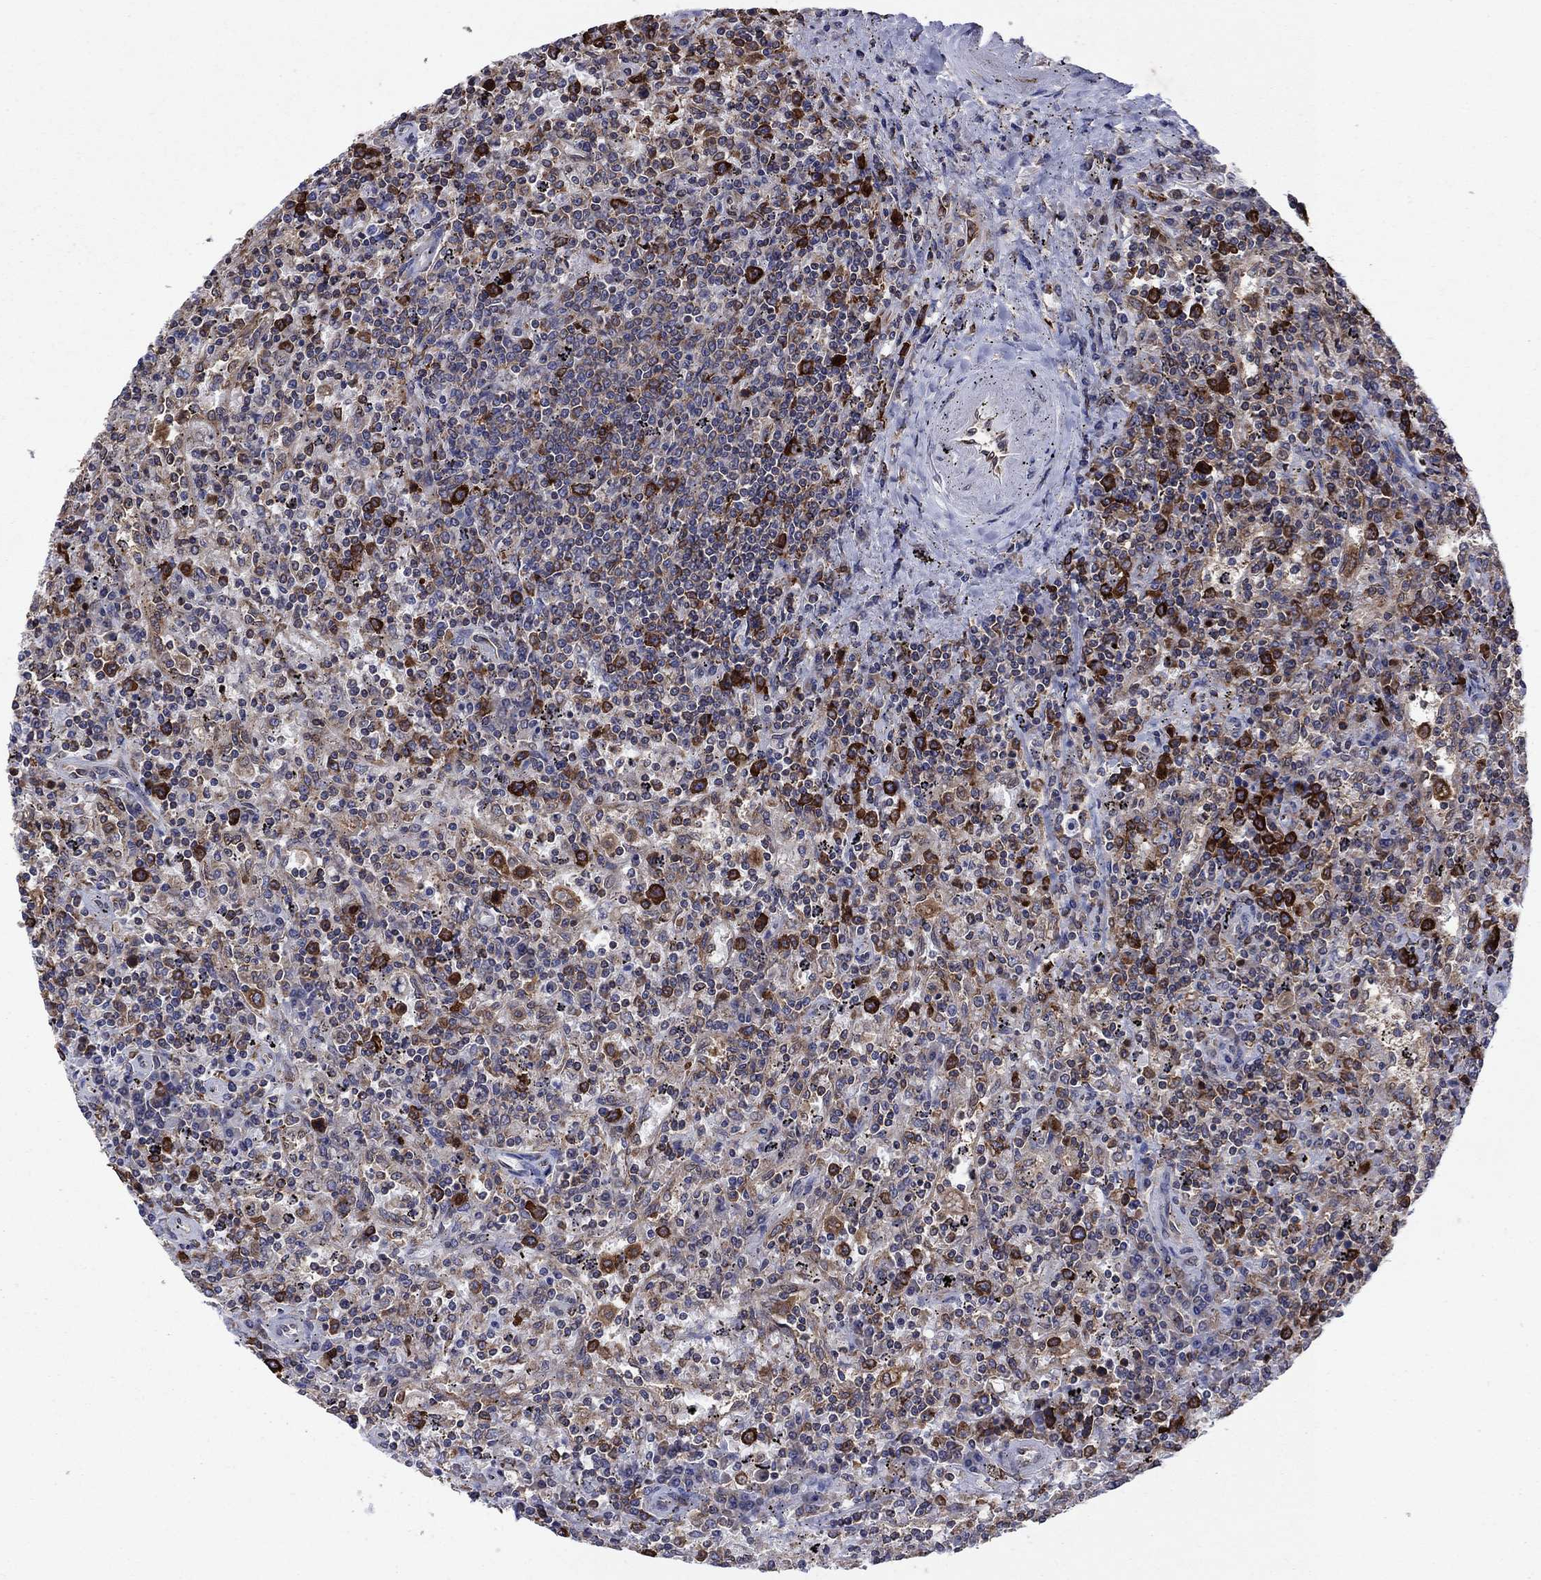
{"staining": {"intensity": "strong", "quantity": "<25%", "location": "cytoplasmic/membranous"}, "tissue": "lymphoma", "cell_type": "Tumor cells", "image_type": "cancer", "snomed": [{"axis": "morphology", "description": "Malignant lymphoma, non-Hodgkin's type, Low grade"}, {"axis": "topography", "description": "Spleen"}], "caption": "IHC histopathology image of neoplastic tissue: malignant lymphoma, non-Hodgkin's type (low-grade) stained using immunohistochemistry (IHC) displays medium levels of strong protein expression localized specifically in the cytoplasmic/membranous of tumor cells, appearing as a cytoplasmic/membranous brown color.", "gene": "YBX1", "patient": {"sex": "male", "age": 62}}